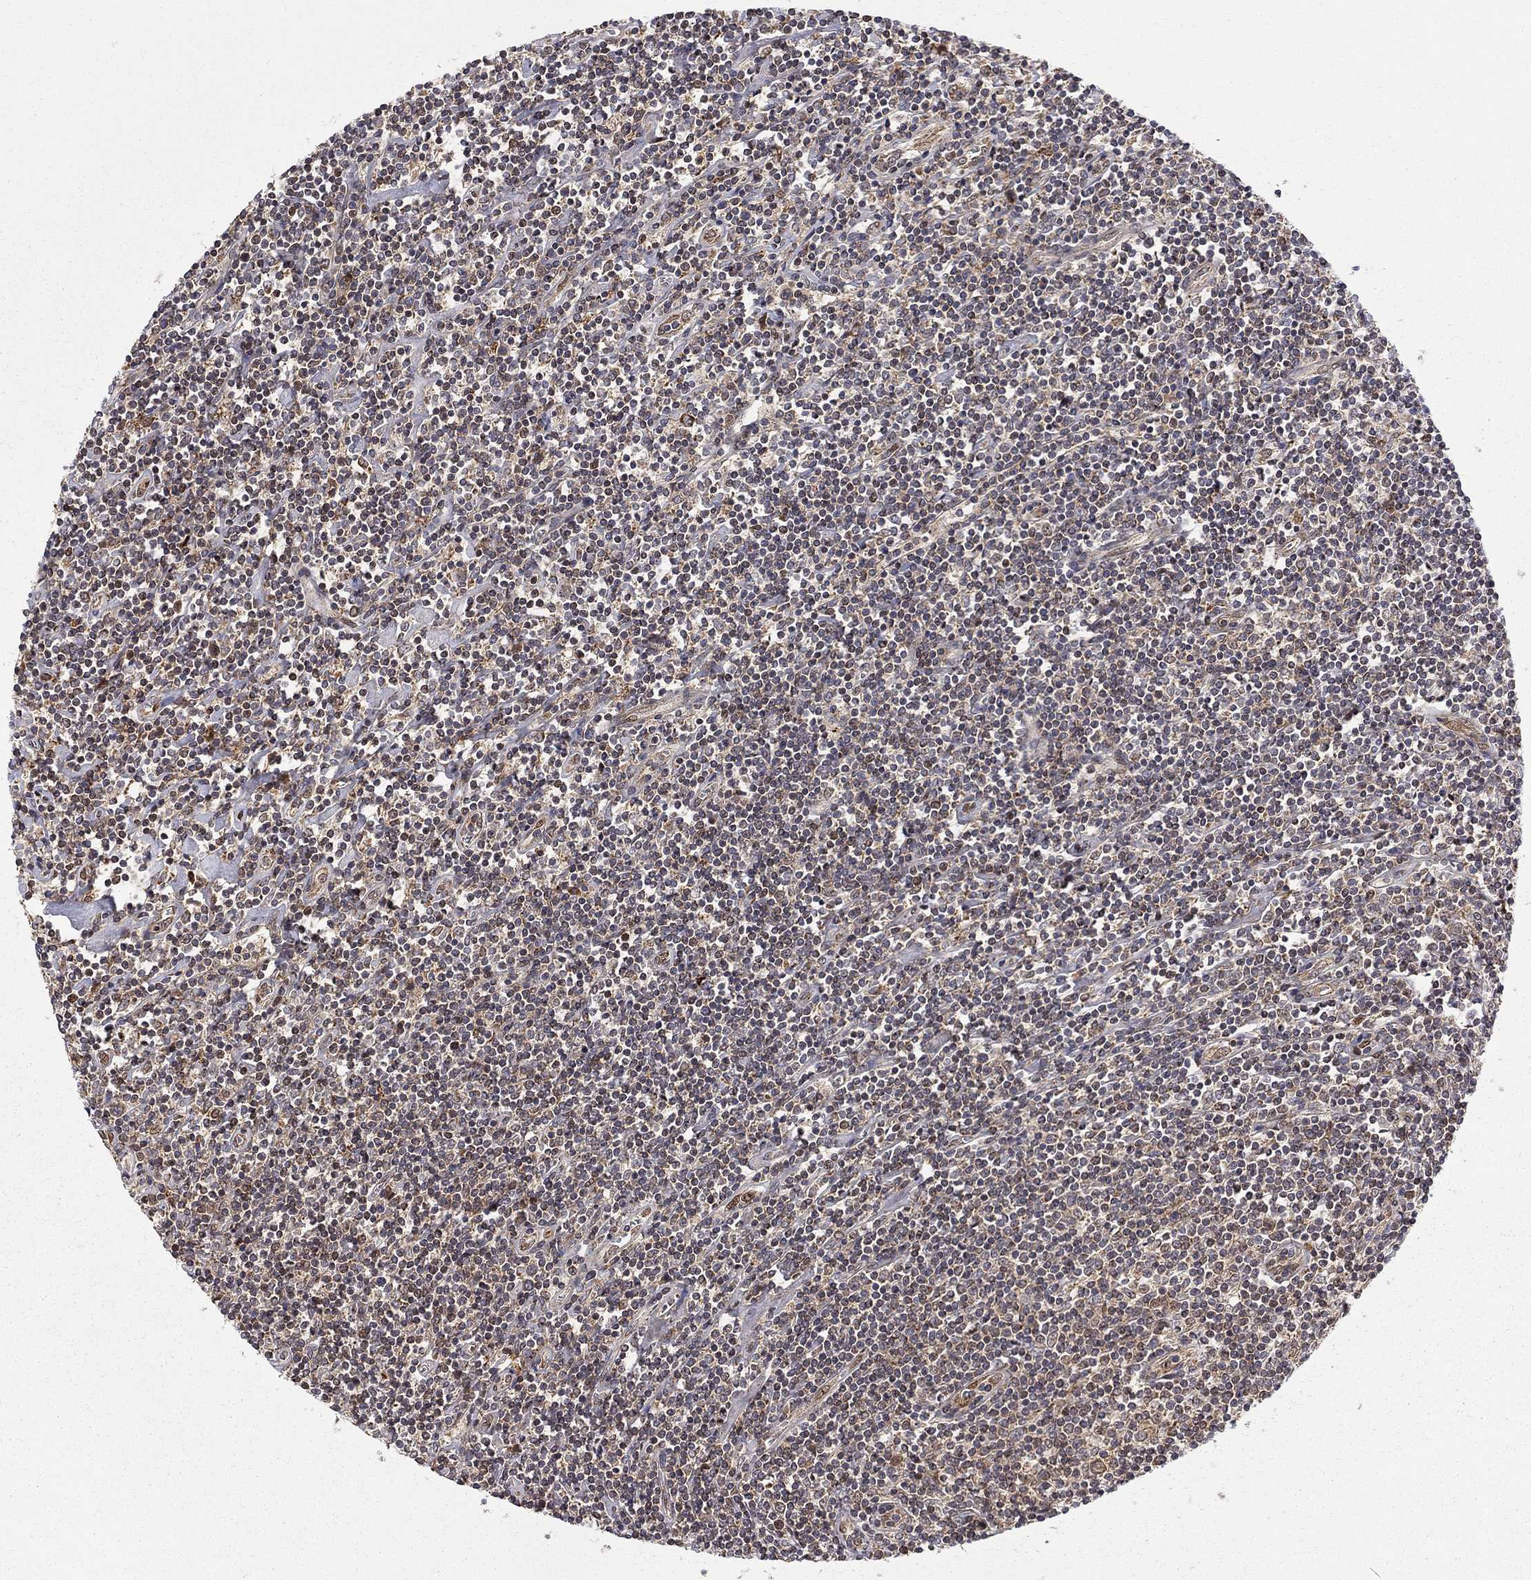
{"staining": {"intensity": "negative", "quantity": "none", "location": "none"}, "tissue": "lymphoma", "cell_type": "Tumor cells", "image_type": "cancer", "snomed": [{"axis": "morphology", "description": "Hodgkin's disease, NOS"}, {"axis": "topography", "description": "Lymph node"}], "caption": "This image is of Hodgkin's disease stained with immunohistochemistry to label a protein in brown with the nuclei are counter-stained blue. There is no staining in tumor cells.", "gene": "ELOB", "patient": {"sex": "male", "age": 40}}